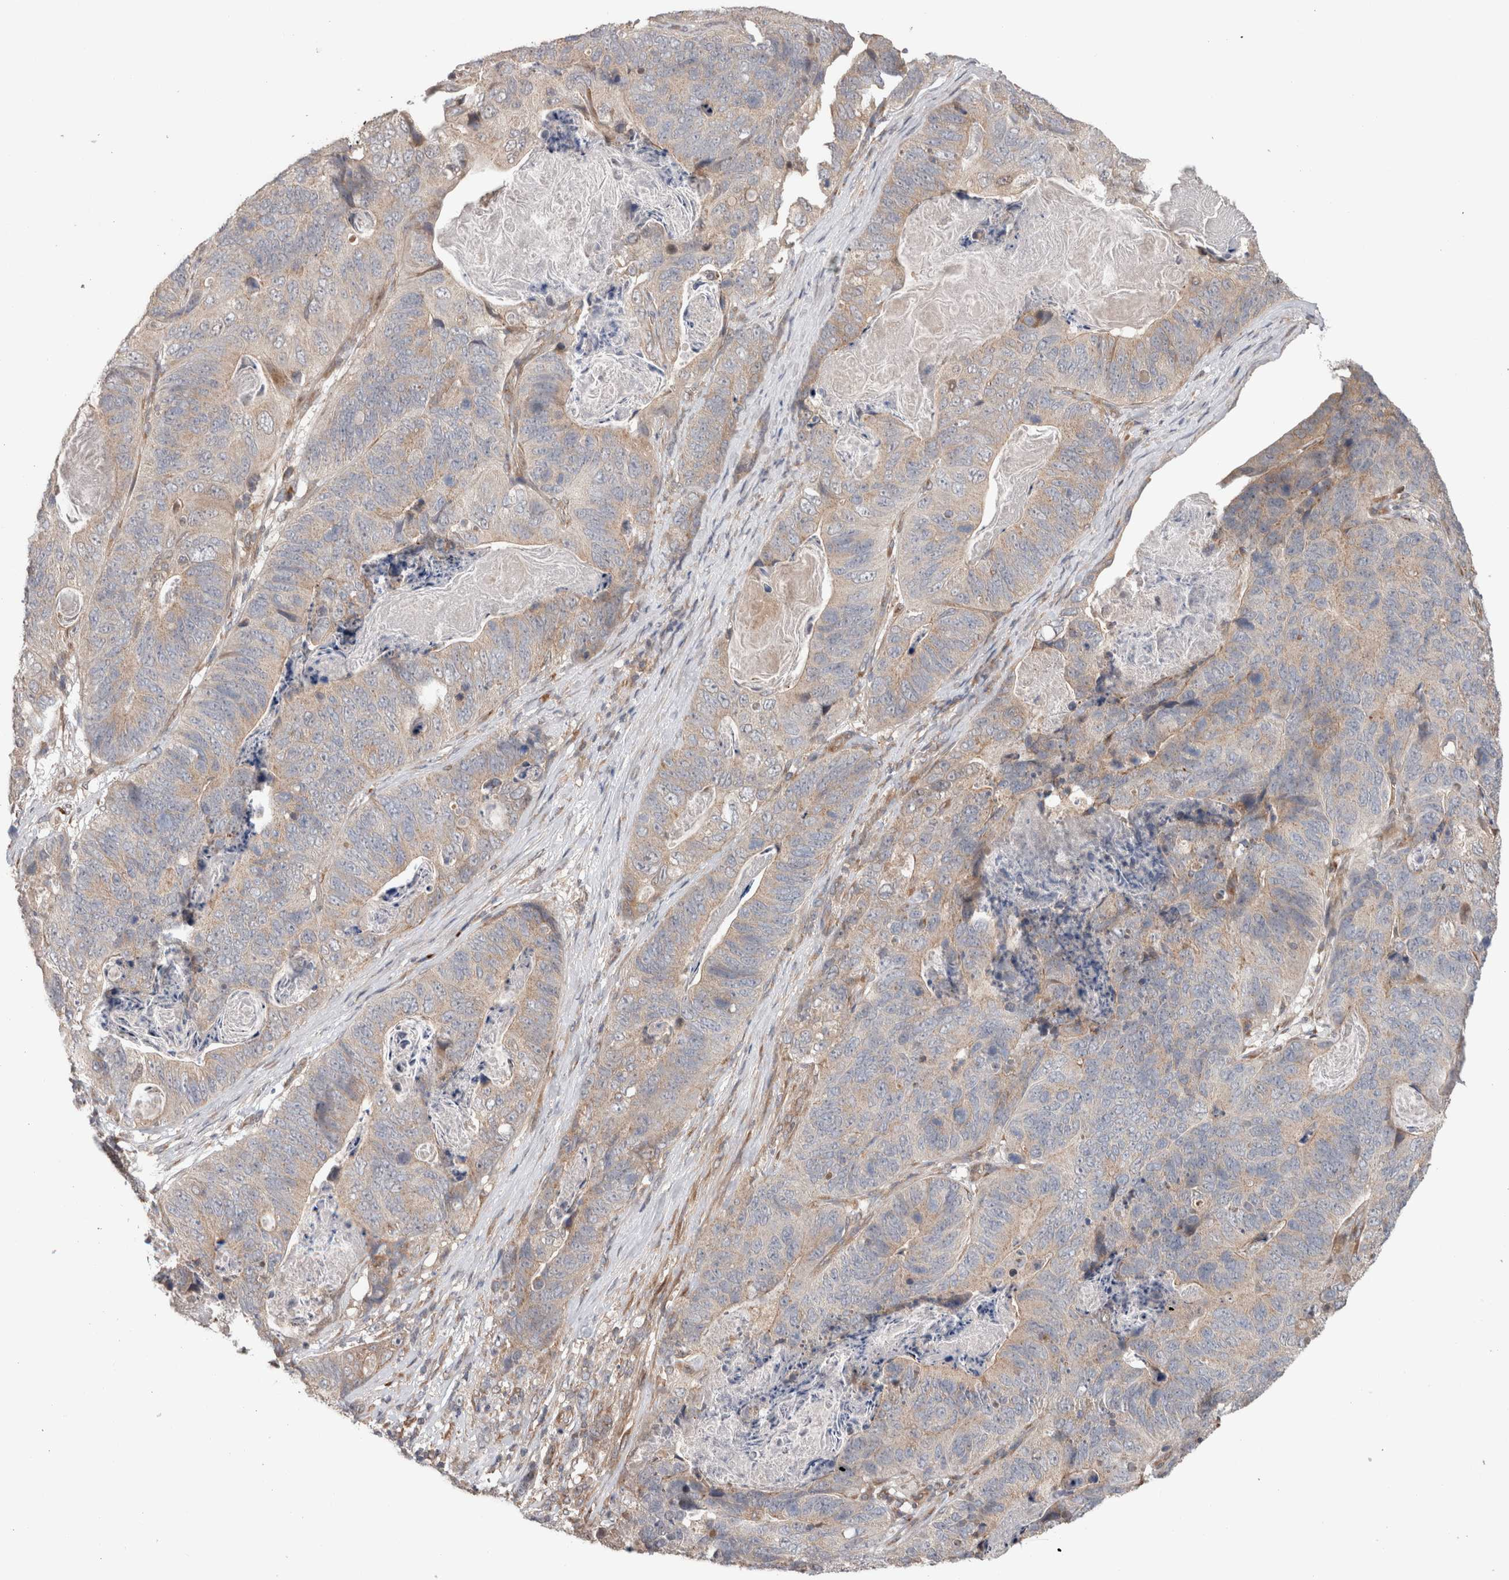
{"staining": {"intensity": "weak", "quantity": "25%-75%", "location": "cytoplasmic/membranous"}, "tissue": "stomach cancer", "cell_type": "Tumor cells", "image_type": "cancer", "snomed": [{"axis": "morphology", "description": "Normal tissue, NOS"}, {"axis": "morphology", "description": "Adenocarcinoma, NOS"}, {"axis": "topography", "description": "Stomach"}], "caption": "Weak cytoplasmic/membranous staining is appreciated in approximately 25%-75% of tumor cells in adenocarcinoma (stomach). (brown staining indicates protein expression, while blue staining denotes nuclei).", "gene": "TRIM5", "patient": {"sex": "female", "age": 89}}